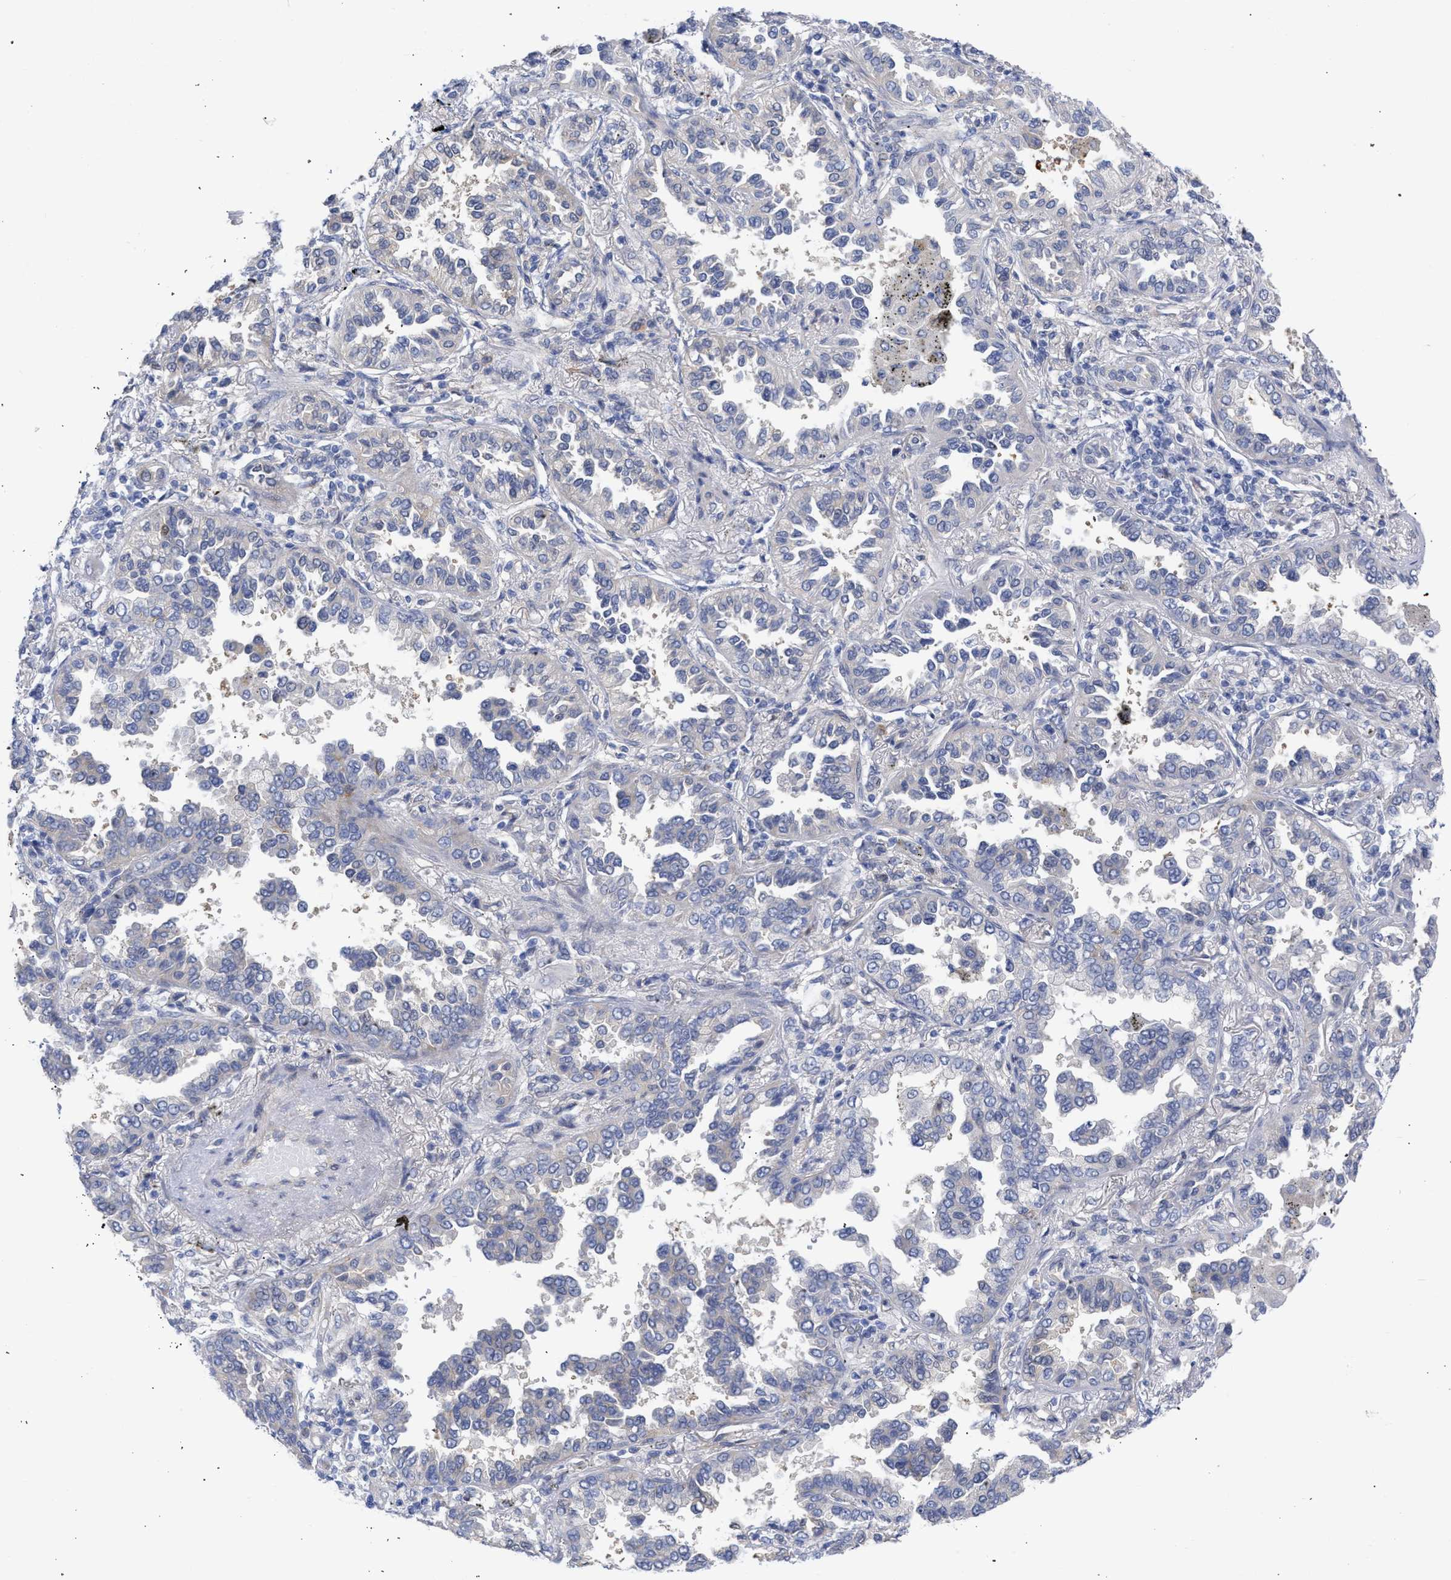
{"staining": {"intensity": "negative", "quantity": "none", "location": "none"}, "tissue": "lung cancer", "cell_type": "Tumor cells", "image_type": "cancer", "snomed": [{"axis": "morphology", "description": "Normal tissue, NOS"}, {"axis": "morphology", "description": "Adenocarcinoma, NOS"}, {"axis": "topography", "description": "Lung"}], "caption": "DAB immunohistochemical staining of human lung cancer reveals no significant staining in tumor cells. The staining was performed using DAB to visualize the protein expression in brown, while the nuclei were stained in blue with hematoxylin (Magnification: 20x).", "gene": "THRA", "patient": {"sex": "male", "age": 59}}